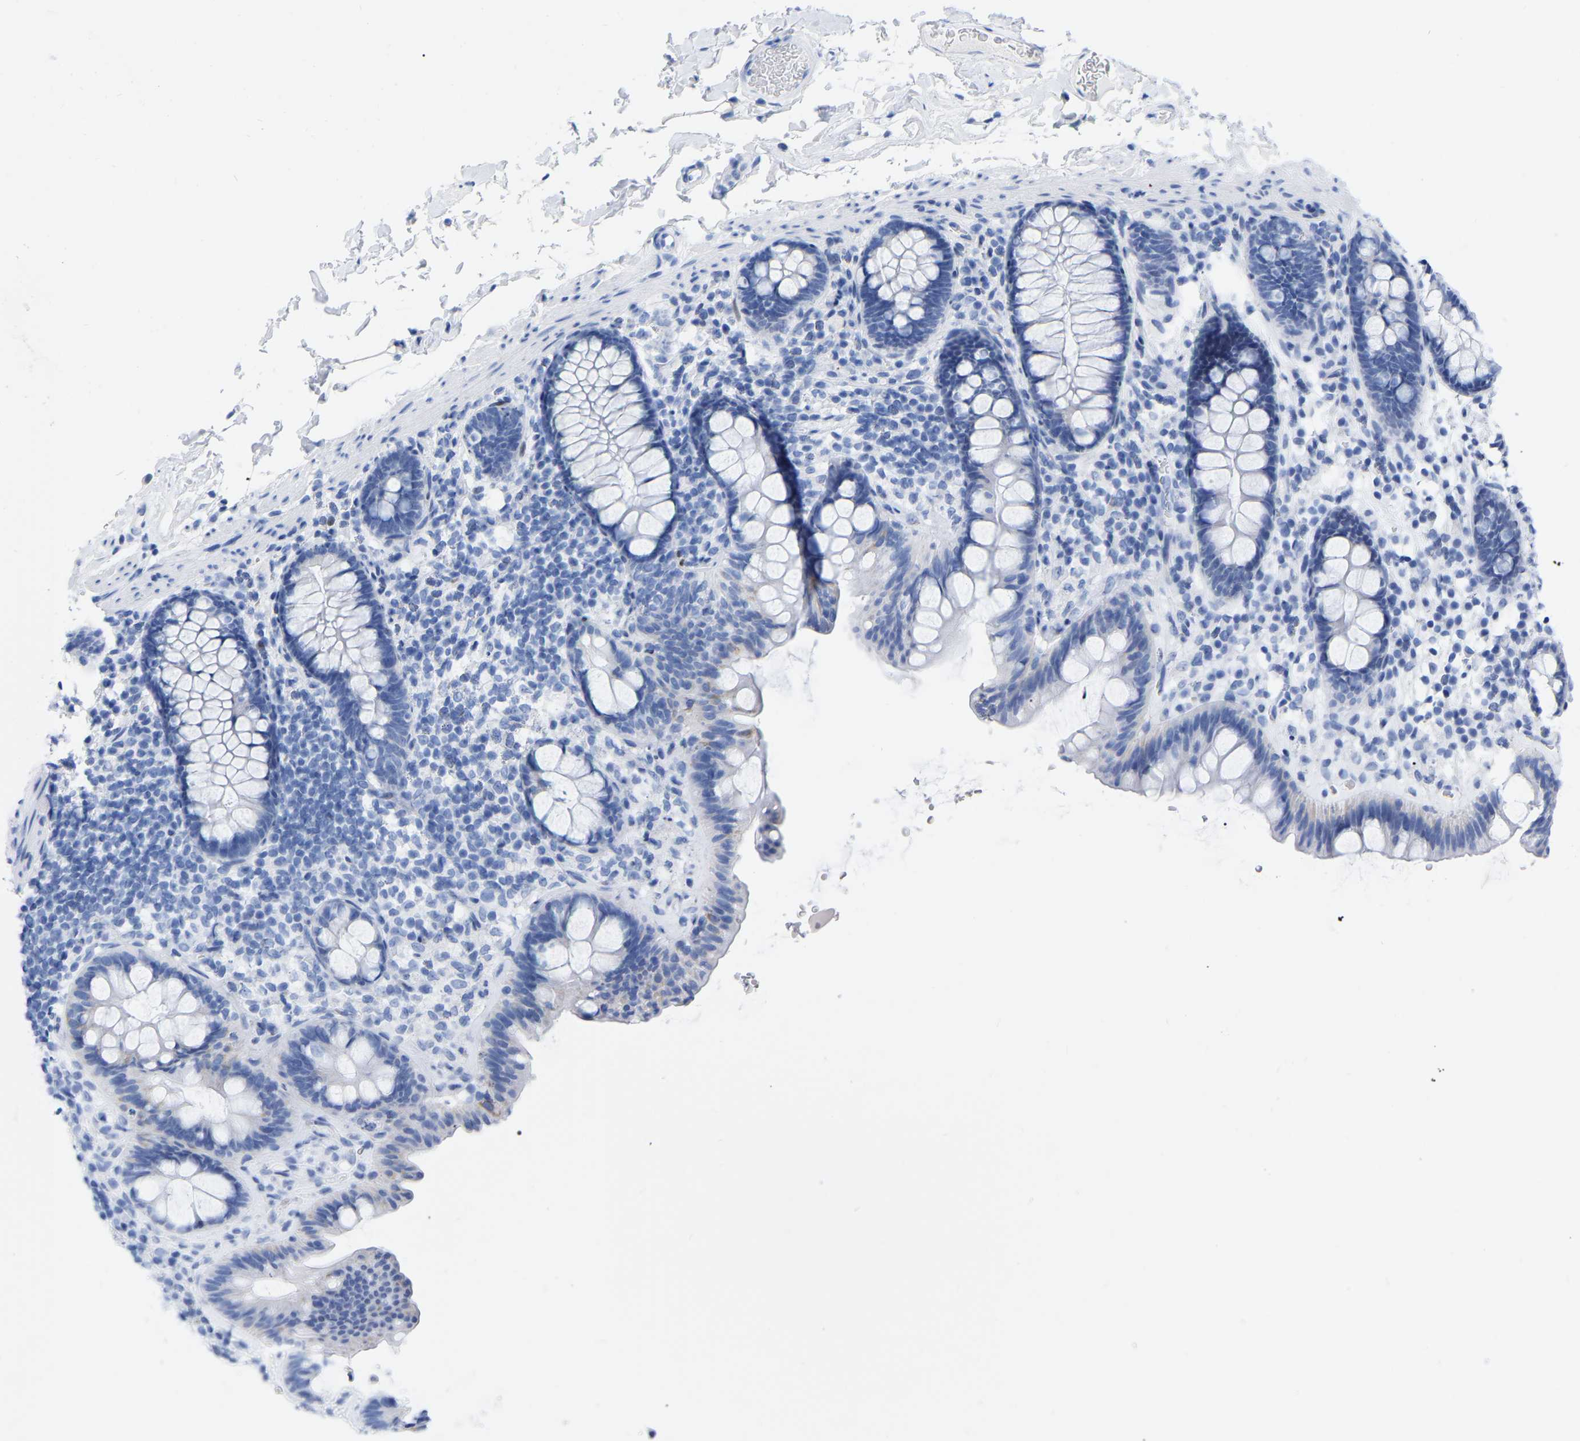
{"staining": {"intensity": "negative", "quantity": "none", "location": "none"}, "tissue": "colon", "cell_type": "Endothelial cells", "image_type": "normal", "snomed": [{"axis": "morphology", "description": "Normal tissue, NOS"}, {"axis": "topography", "description": "Colon"}], "caption": "A micrograph of colon stained for a protein exhibits no brown staining in endothelial cells.", "gene": "ZNF629", "patient": {"sex": "female", "age": 80}}